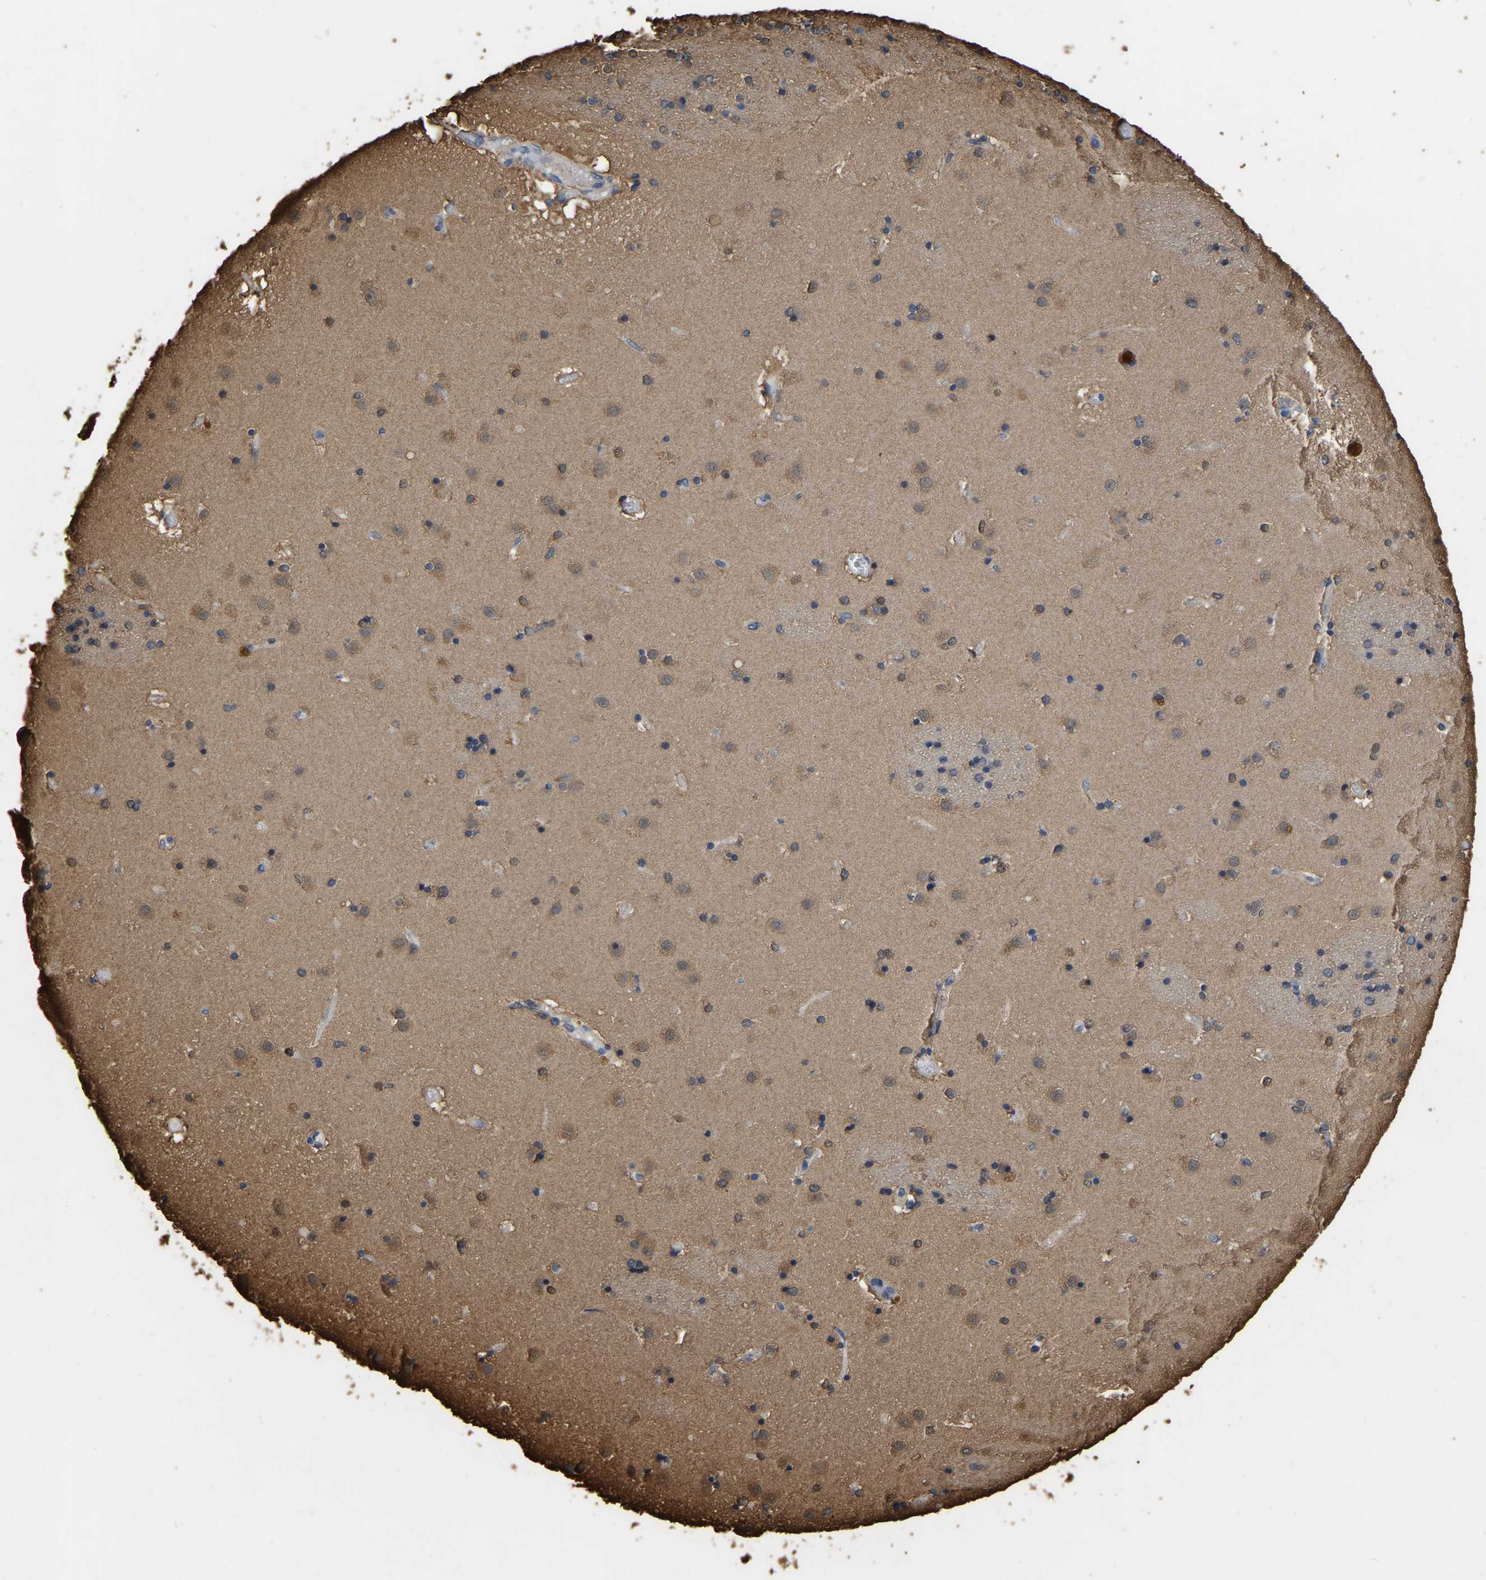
{"staining": {"intensity": "weak", "quantity": "25%-75%", "location": "cytoplasmic/membranous"}, "tissue": "caudate", "cell_type": "Glial cells", "image_type": "normal", "snomed": [{"axis": "morphology", "description": "Normal tissue, NOS"}, {"axis": "topography", "description": "Lateral ventricle wall"}], "caption": "High-magnification brightfield microscopy of normal caudate stained with DAB (3,3'-diaminobenzidine) (brown) and counterstained with hematoxylin (blue). glial cells exhibit weak cytoplasmic/membranous expression is seen in about25%-75% of cells.", "gene": "LDHB", "patient": {"sex": "male", "age": 70}}